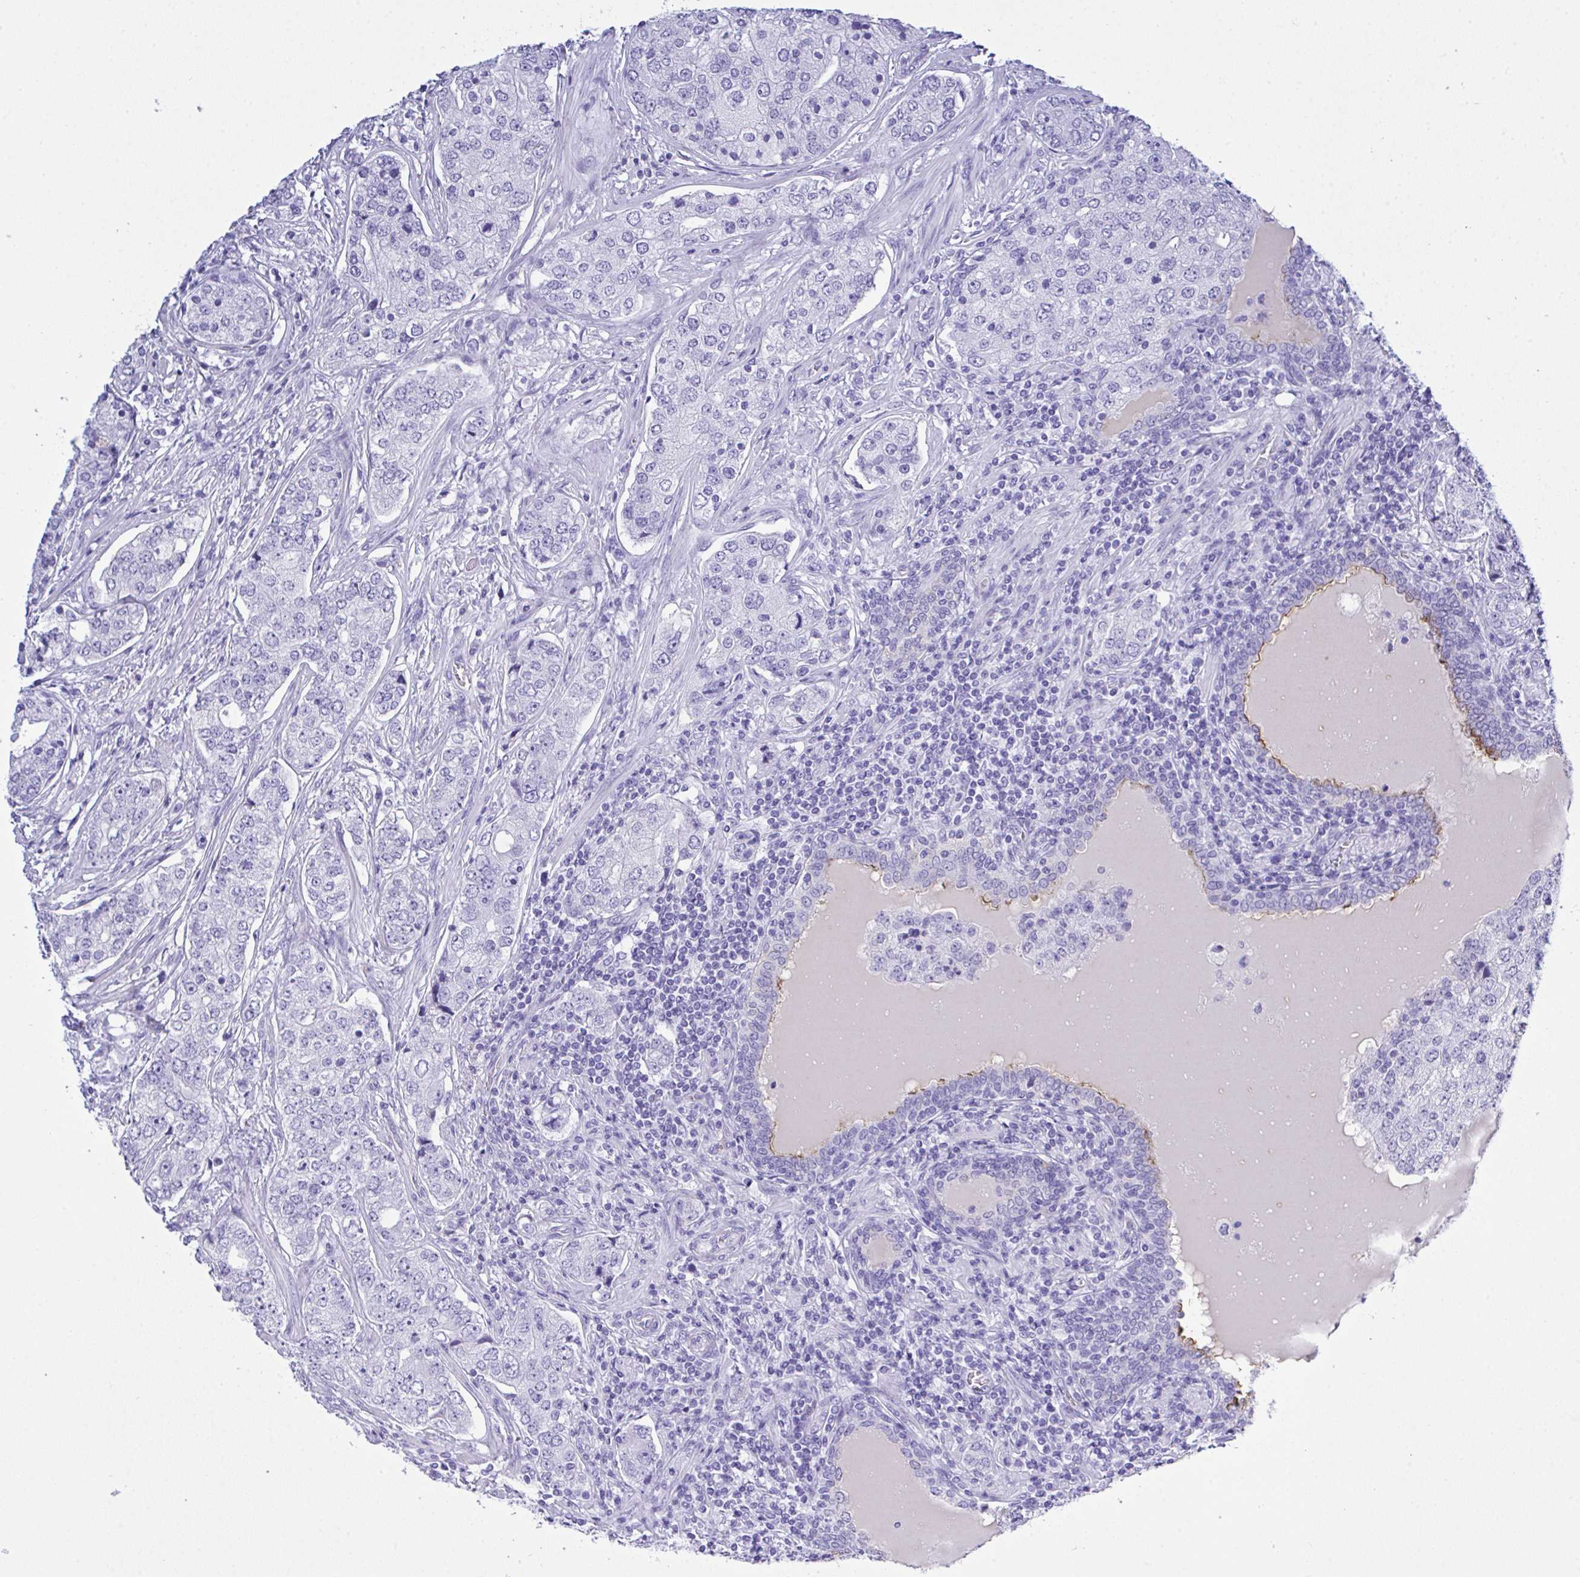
{"staining": {"intensity": "negative", "quantity": "none", "location": "none"}, "tissue": "prostate cancer", "cell_type": "Tumor cells", "image_type": "cancer", "snomed": [{"axis": "morphology", "description": "Adenocarcinoma, High grade"}, {"axis": "topography", "description": "Prostate"}], "caption": "Protein analysis of prostate cancer (adenocarcinoma (high-grade)) displays no significant expression in tumor cells. (DAB IHC visualized using brightfield microscopy, high magnification).", "gene": "AKR1D1", "patient": {"sex": "male", "age": 60}}